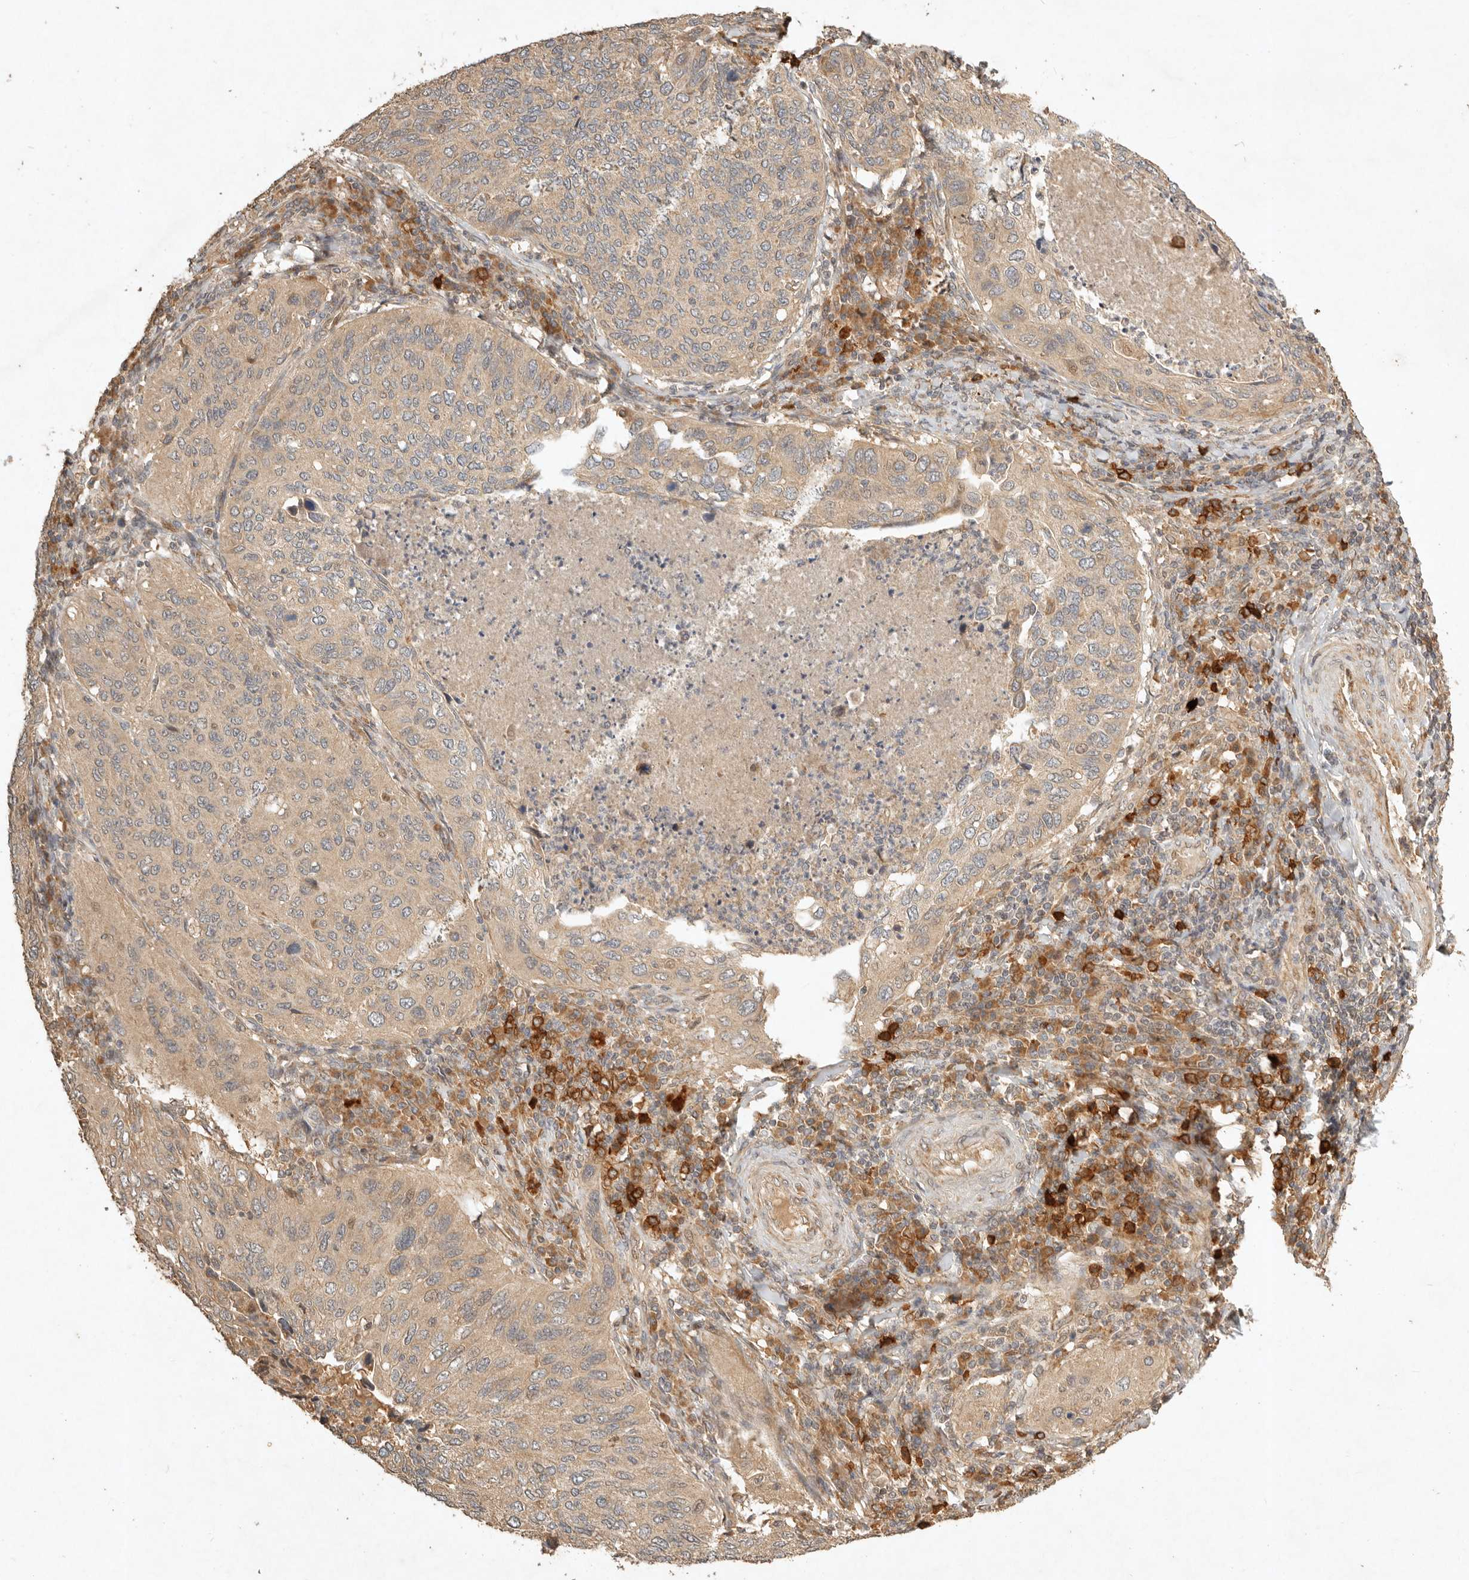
{"staining": {"intensity": "weak", "quantity": ">75%", "location": "cytoplasmic/membranous"}, "tissue": "cervical cancer", "cell_type": "Tumor cells", "image_type": "cancer", "snomed": [{"axis": "morphology", "description": "Squamous cell carcinoma, NOS"}, {"axis": "topography", "description": "Cervix"}], "caption": "Tumor cells exhibit low levels of weak cytoplasmic/membranous positivity in approximately >75% of cells in human cervical cancer (squamous cell carcinoma). The staining is performed using DAB brown chromogen to label protein expression. The nuclei are counter-stained blue using hematoxylin.", "gene": "CLEC4C", "patient": {"sex": "female", "age": 38}}